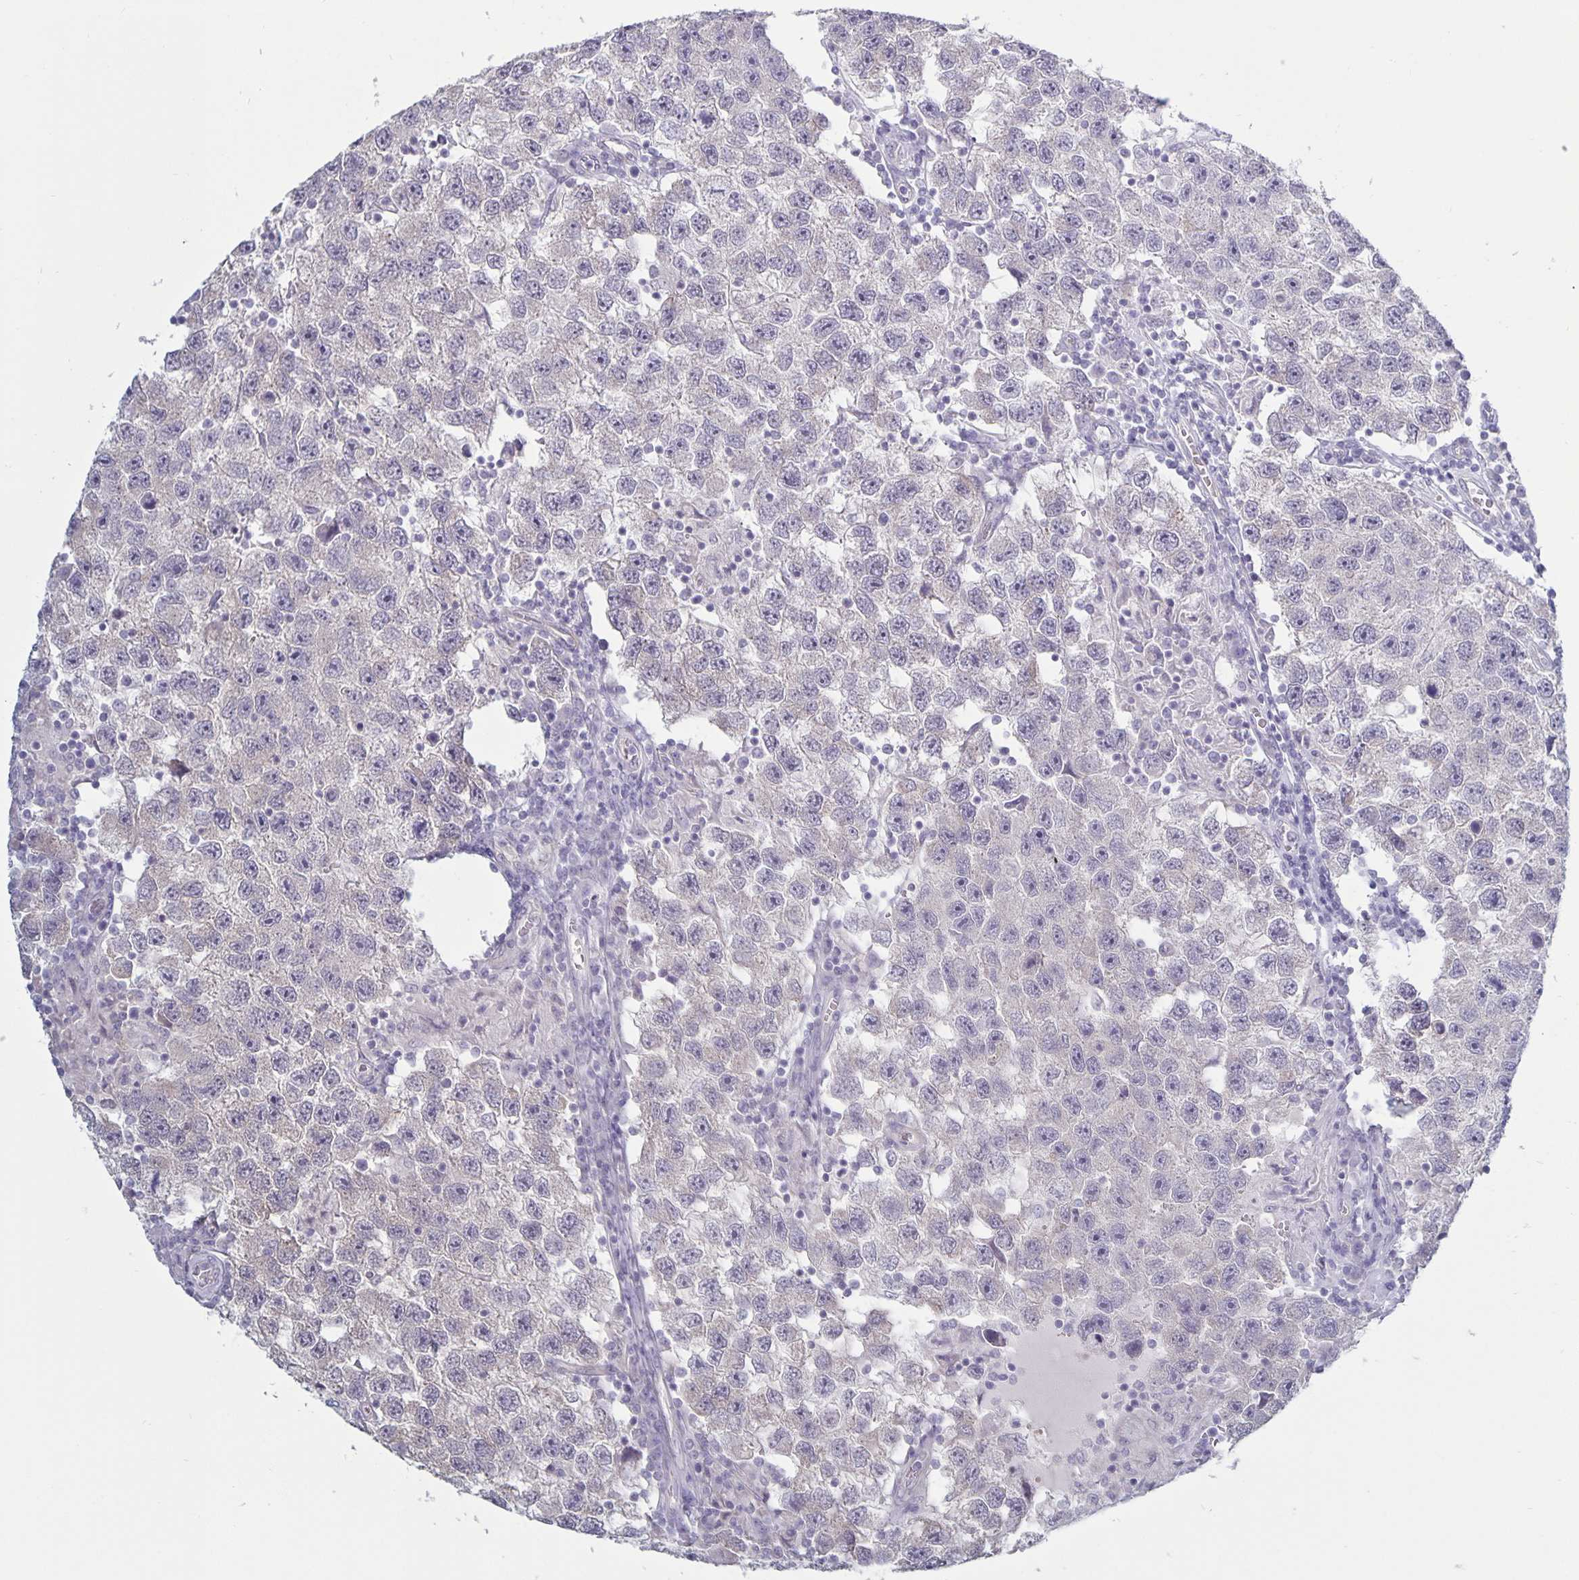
{"staining": {"intensity": "negative", "quantity": "none", "location": "none"}, "tissue": "testis cancer", "cell_type": "Tumor cells", "image_type": "cancer", "snomed": [{"axis": "morphology", "description": "Seminoma, NOS"}, {"axis": "topography", "description": "Testis"}], "caption": "Histopathology image shows no protein expression in tumor cells of testis seminoma tissue.", "gene": "PLCB3", "patient": {"sex": "male", "age": 26}}